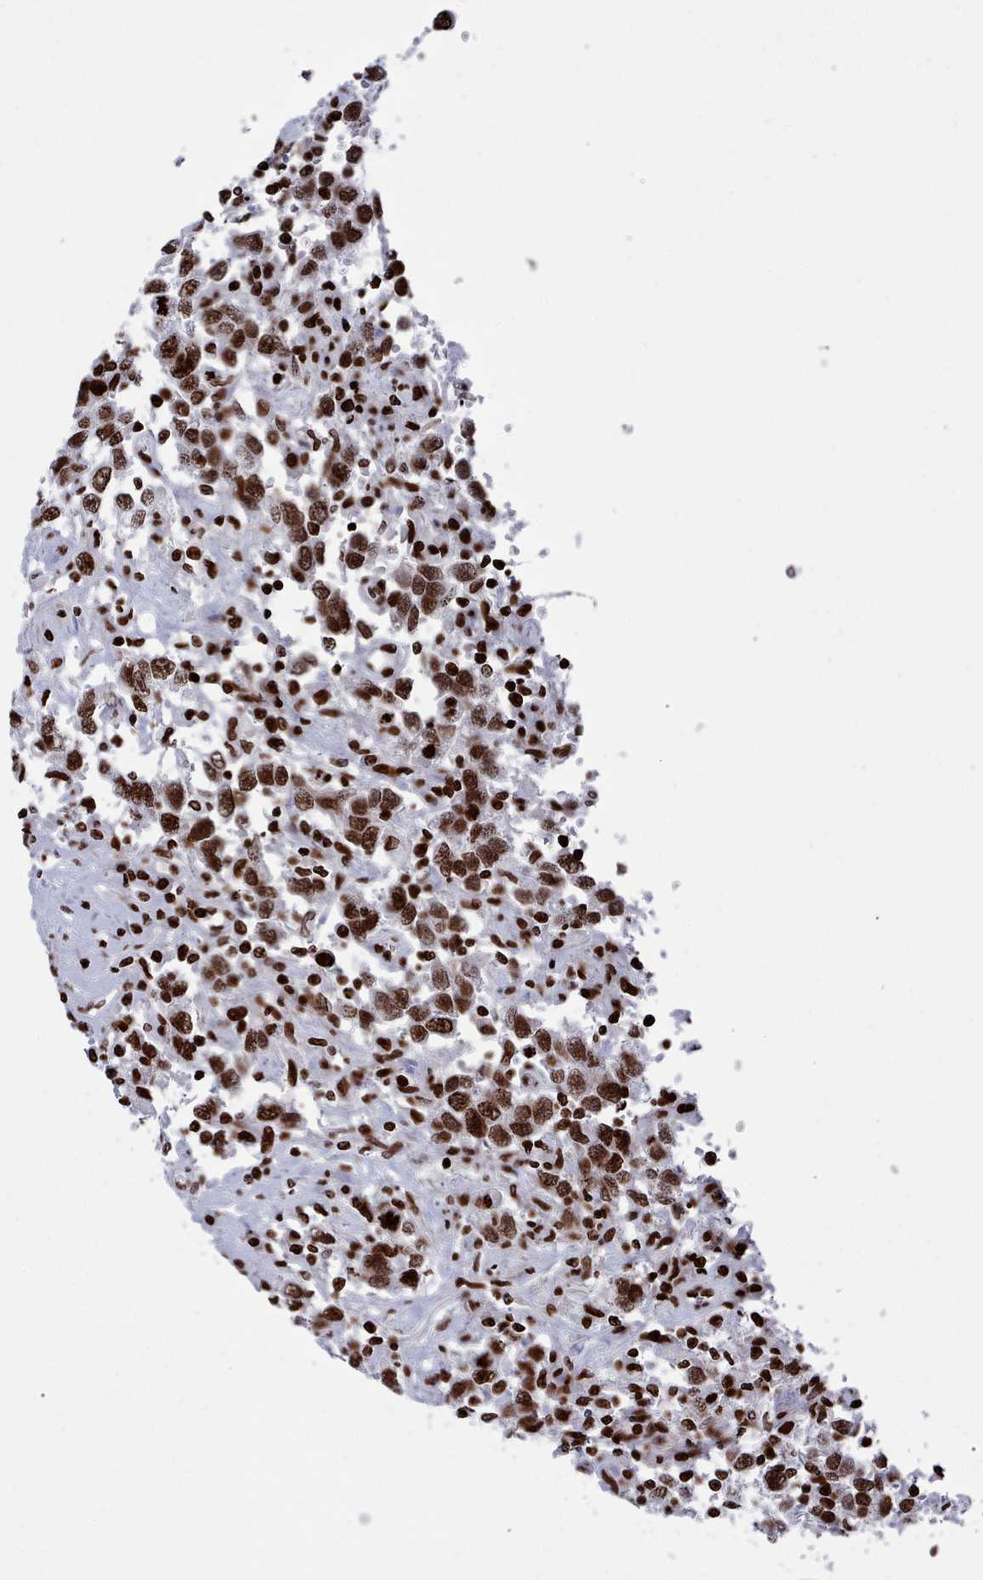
{"staining": {"intensity": "strong", "quantity": ">75%", "location": "nuclear"}, "tissue": "testis cancer", "cell_type": "Tumor cells", "image_type": "cancer", "snomed": [{"axis": "morphology", "description": "Seminoma, NOS"}, {"axis": "topography", "description": "Testis"}], "caption": "A brown stain shows strong nuclear positivity of a protein in testis cancer tumor cells.", "gene": "PCDHB12", "patient": {"sex": "male", "age": 41}}